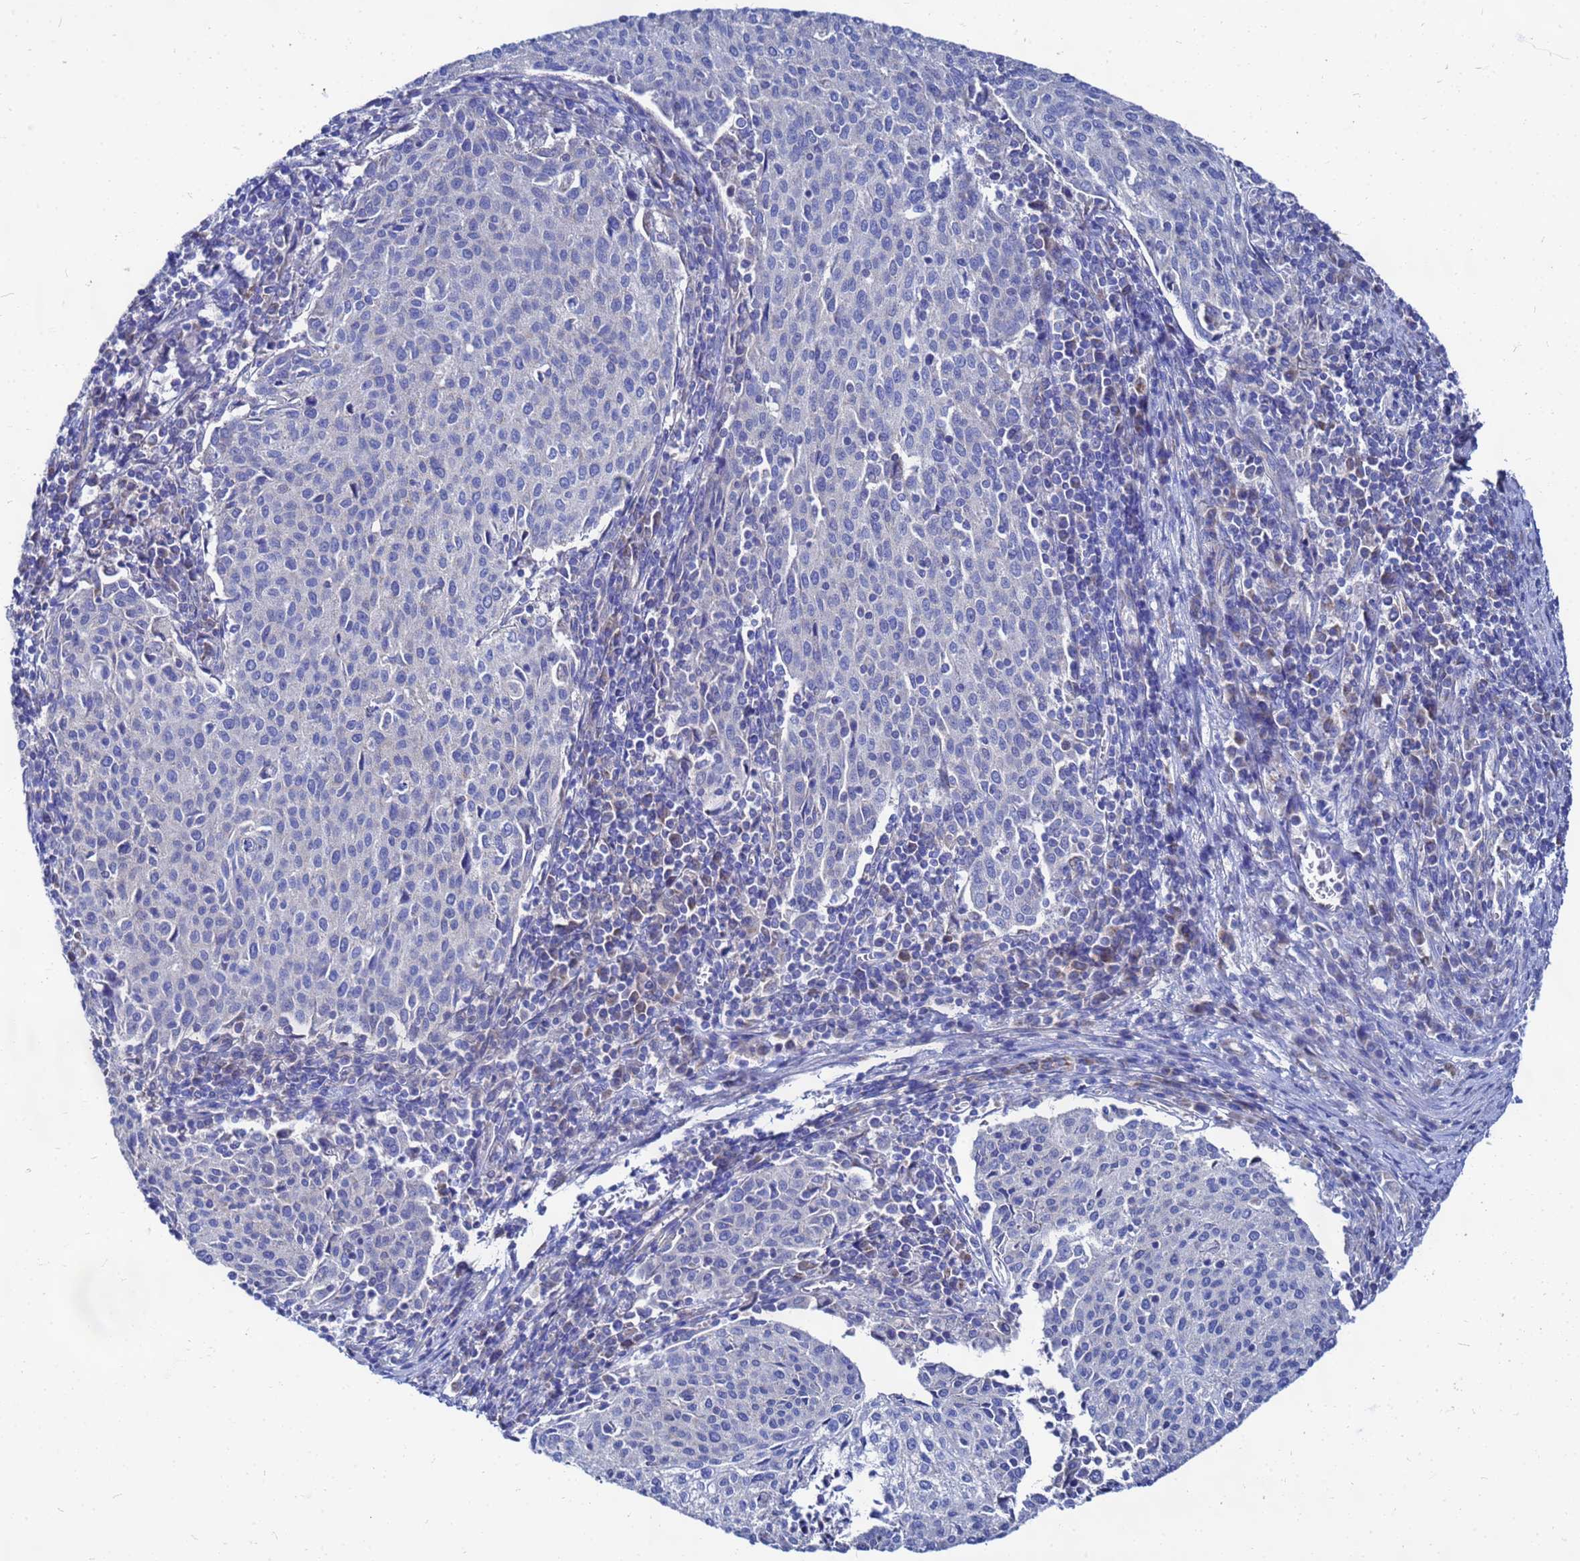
{"staining": {"intensity": "negative", "quantity": "none", "location": "none"}, "tissue": "cervical cancer", "cell_type": "Tumor cells", "image_type": "cancer", "snomed": [{"axis": "morphology", "description": "Squamous cell carcinoma, NOS"}, {"axis": "topography", "description": "Cervix"}], "caption": "Tumor cells are negative for brown protein staining in squamous cell carcinoma (cervical).", "gene": "FAHD2A", "patient": {"sex": "female", "age": 46}}